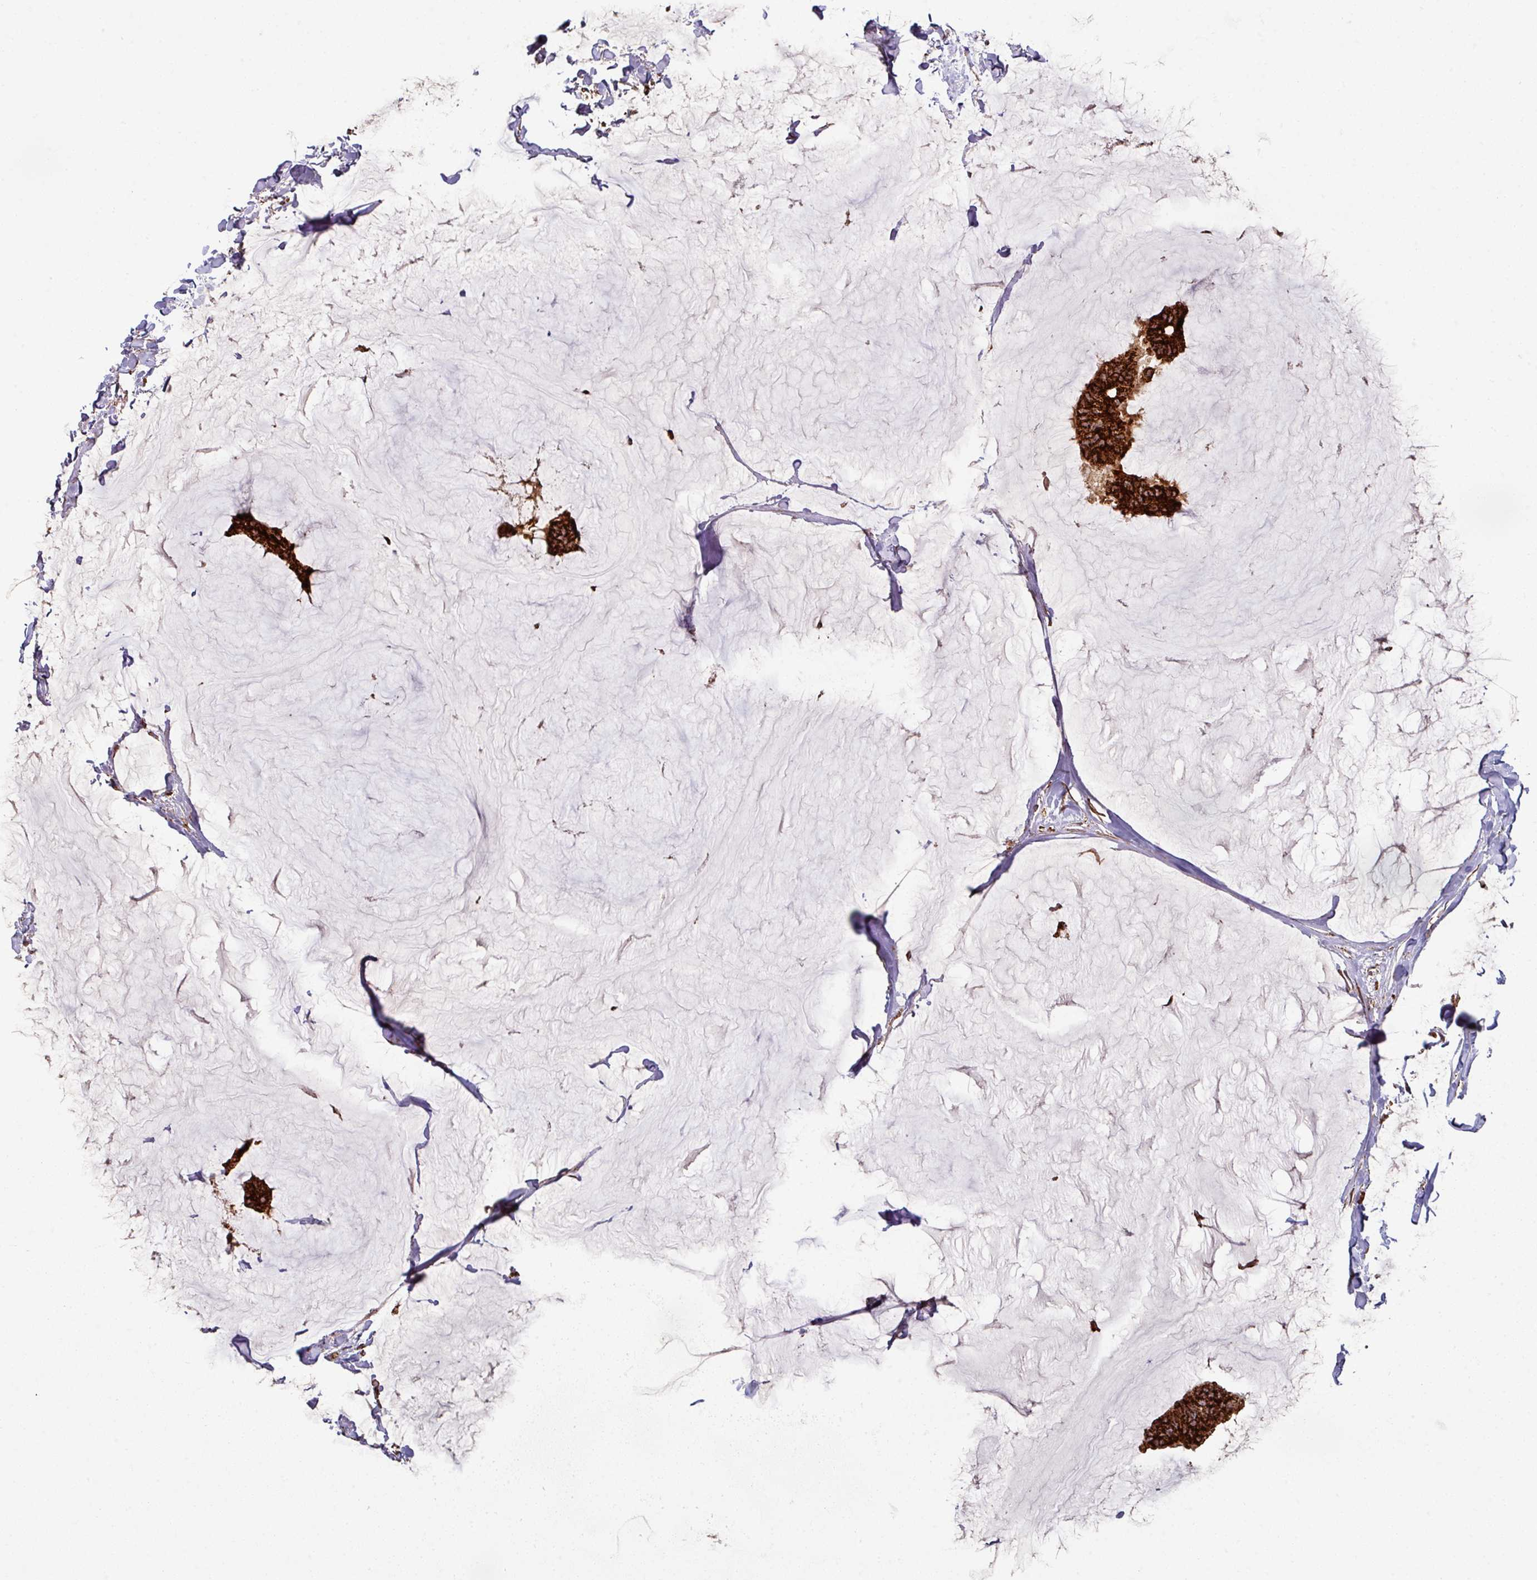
{"staining": {"intensity": "strong", "quantity": ">75%", "location": "cytoplasmic/membranous"}, "tissue": "breast cancer", "cell_type": "Tumor cells", "image_type": "cancer", "snomed": [{"axis": "morphology", "description": "Duct carcinoma"}, {"axis": "topography", "description": "Breast"}], "caption": "Immunohistochemical staining of human breast intraductal carcinoma displays high levels of strong cytoplasmic/membranous positivity in about >75% of tumor cells. (brown staining indicates protein expression, while blue staining denotes nuclei).", "gene": "TRAP1", "patient": {"sex": "female", "age": 93}}